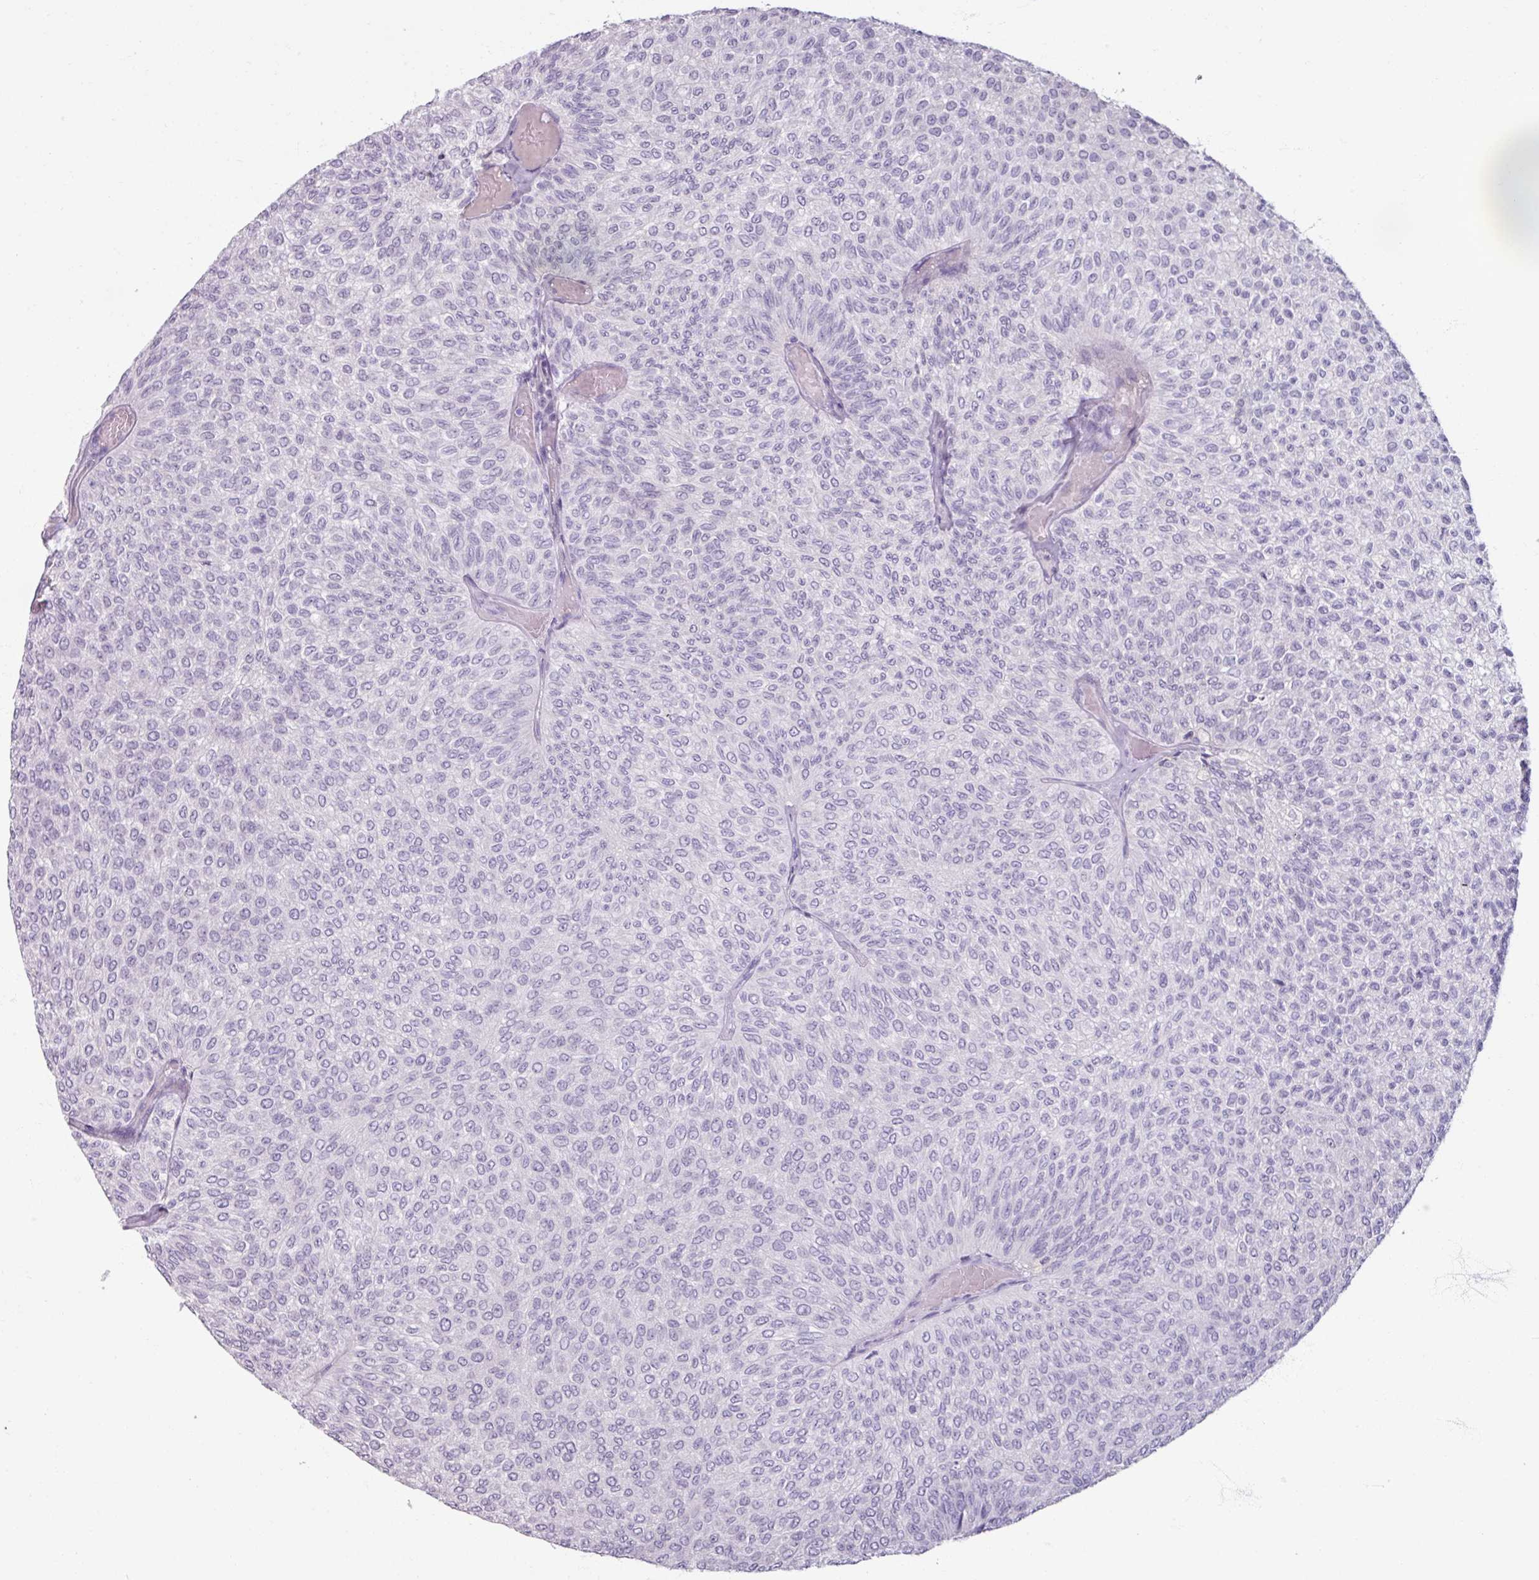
{"staining": {"intensity": "negative", "quantity": "none", "location": "none"}, "tissue": "urothelial cancer", "cell_type": "Tumor cells", "image_type": "cancer", "snomed": [{"axis": "morphology", "description": "Urothelial carcinoma, Low grade"}, {"axis": "topography", "description": "Urinary bladder"}], "caption": "Urothelial cancer was stained to show a protein in brown. There is no significant expression in tumor cells.", "gene": "SLC27A5", "patient": {"sex": "male", "age": 78}}